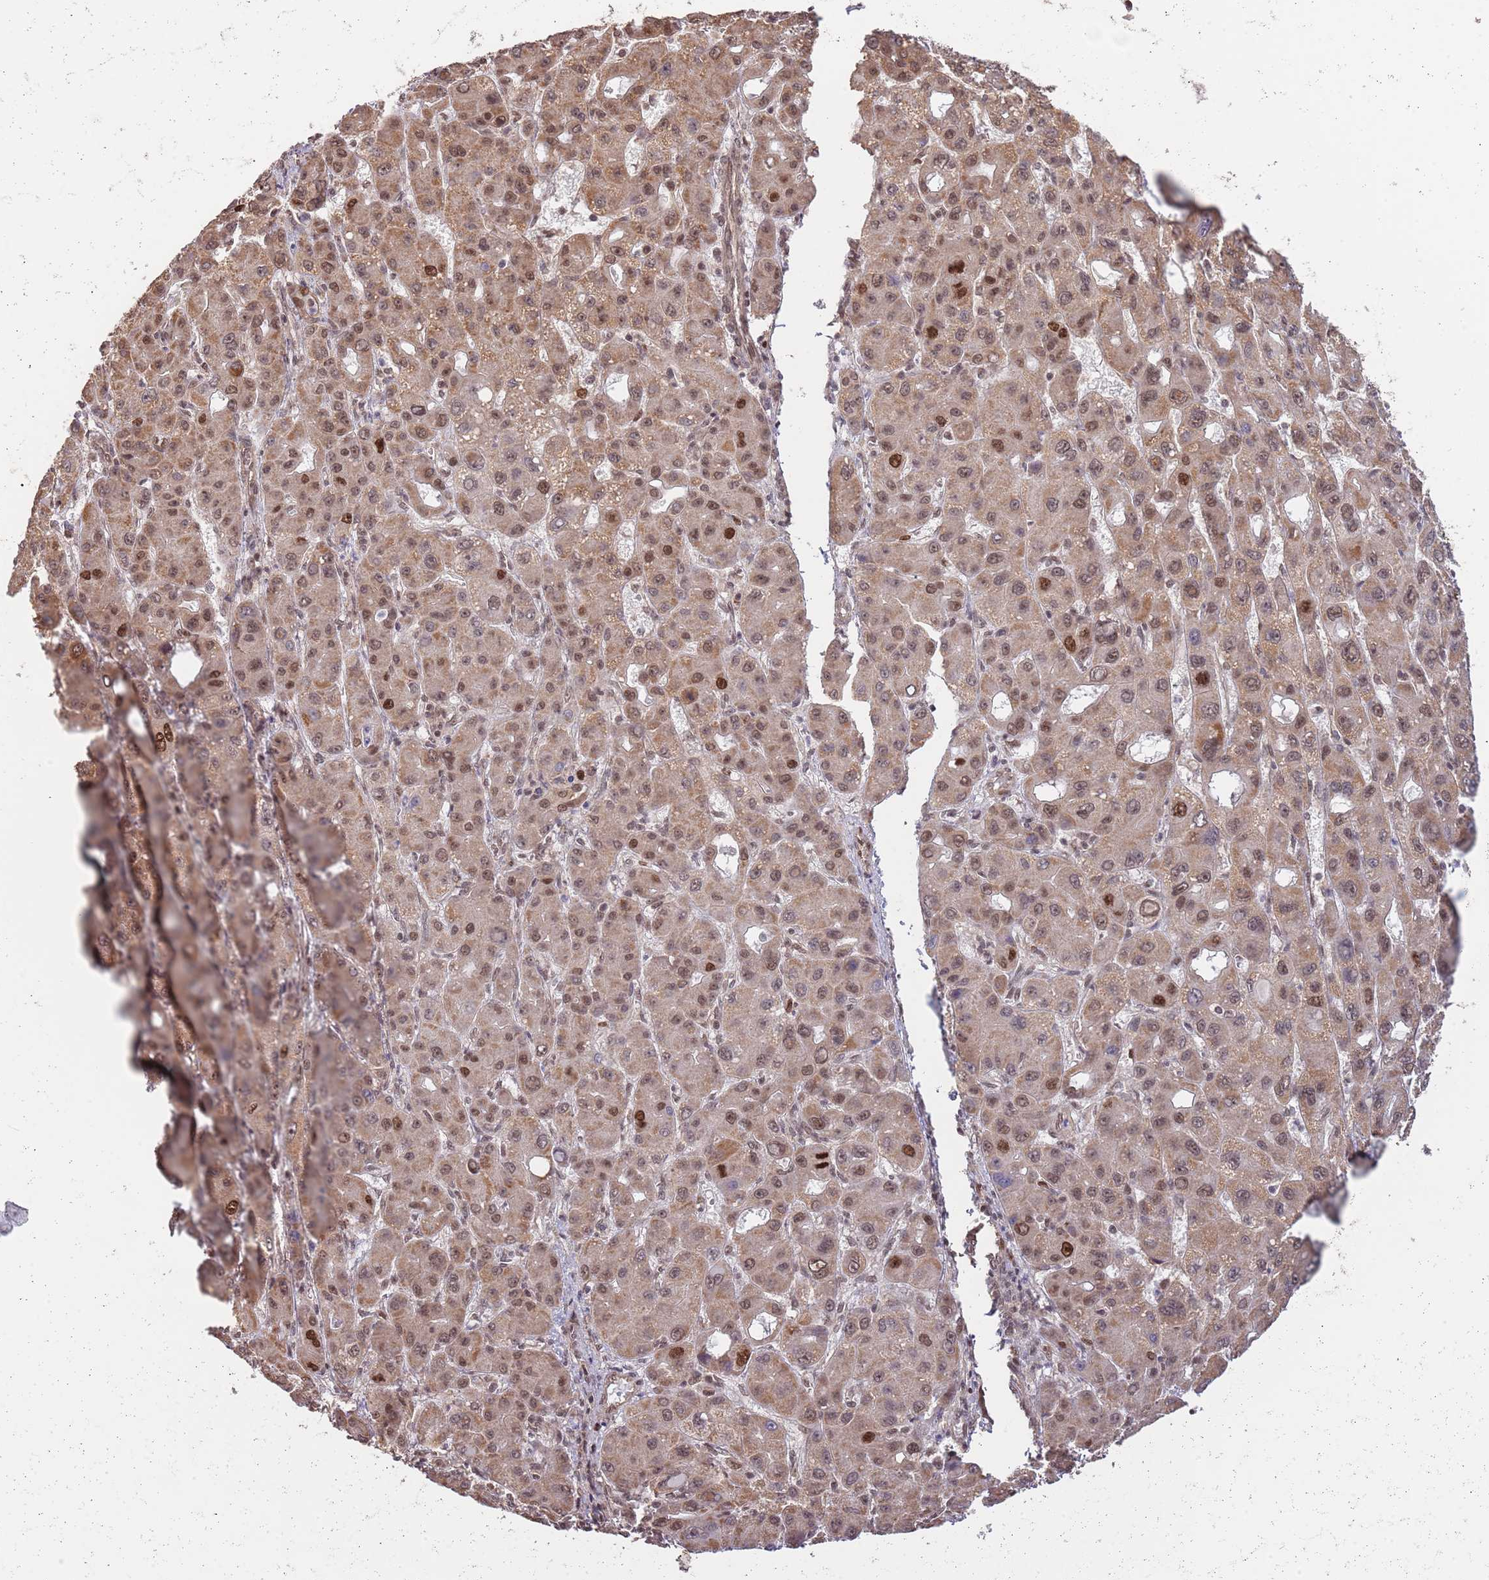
{"staining": {"intensity": "moderate", "quantity": ">75%", "location": "cytoplasmic/membranous,nuclear"}, "tissue": "liver cancer", "cell_type": "Tumor cells", "image_type": "cancer", "snomed": [{"axis": "morphology", "description": "Carcinoma, Hepatocellular, NOS"}, {"axis": "topography", "description": "Liver"}], "caption": "Liver hepatocellular carcinoma tissue displays moderate cytoplasmic/membranous and nuclear expression in about >75% of tumor cells", "gene": "RIF1", "patient": {"sex": "male", "age": 55}}